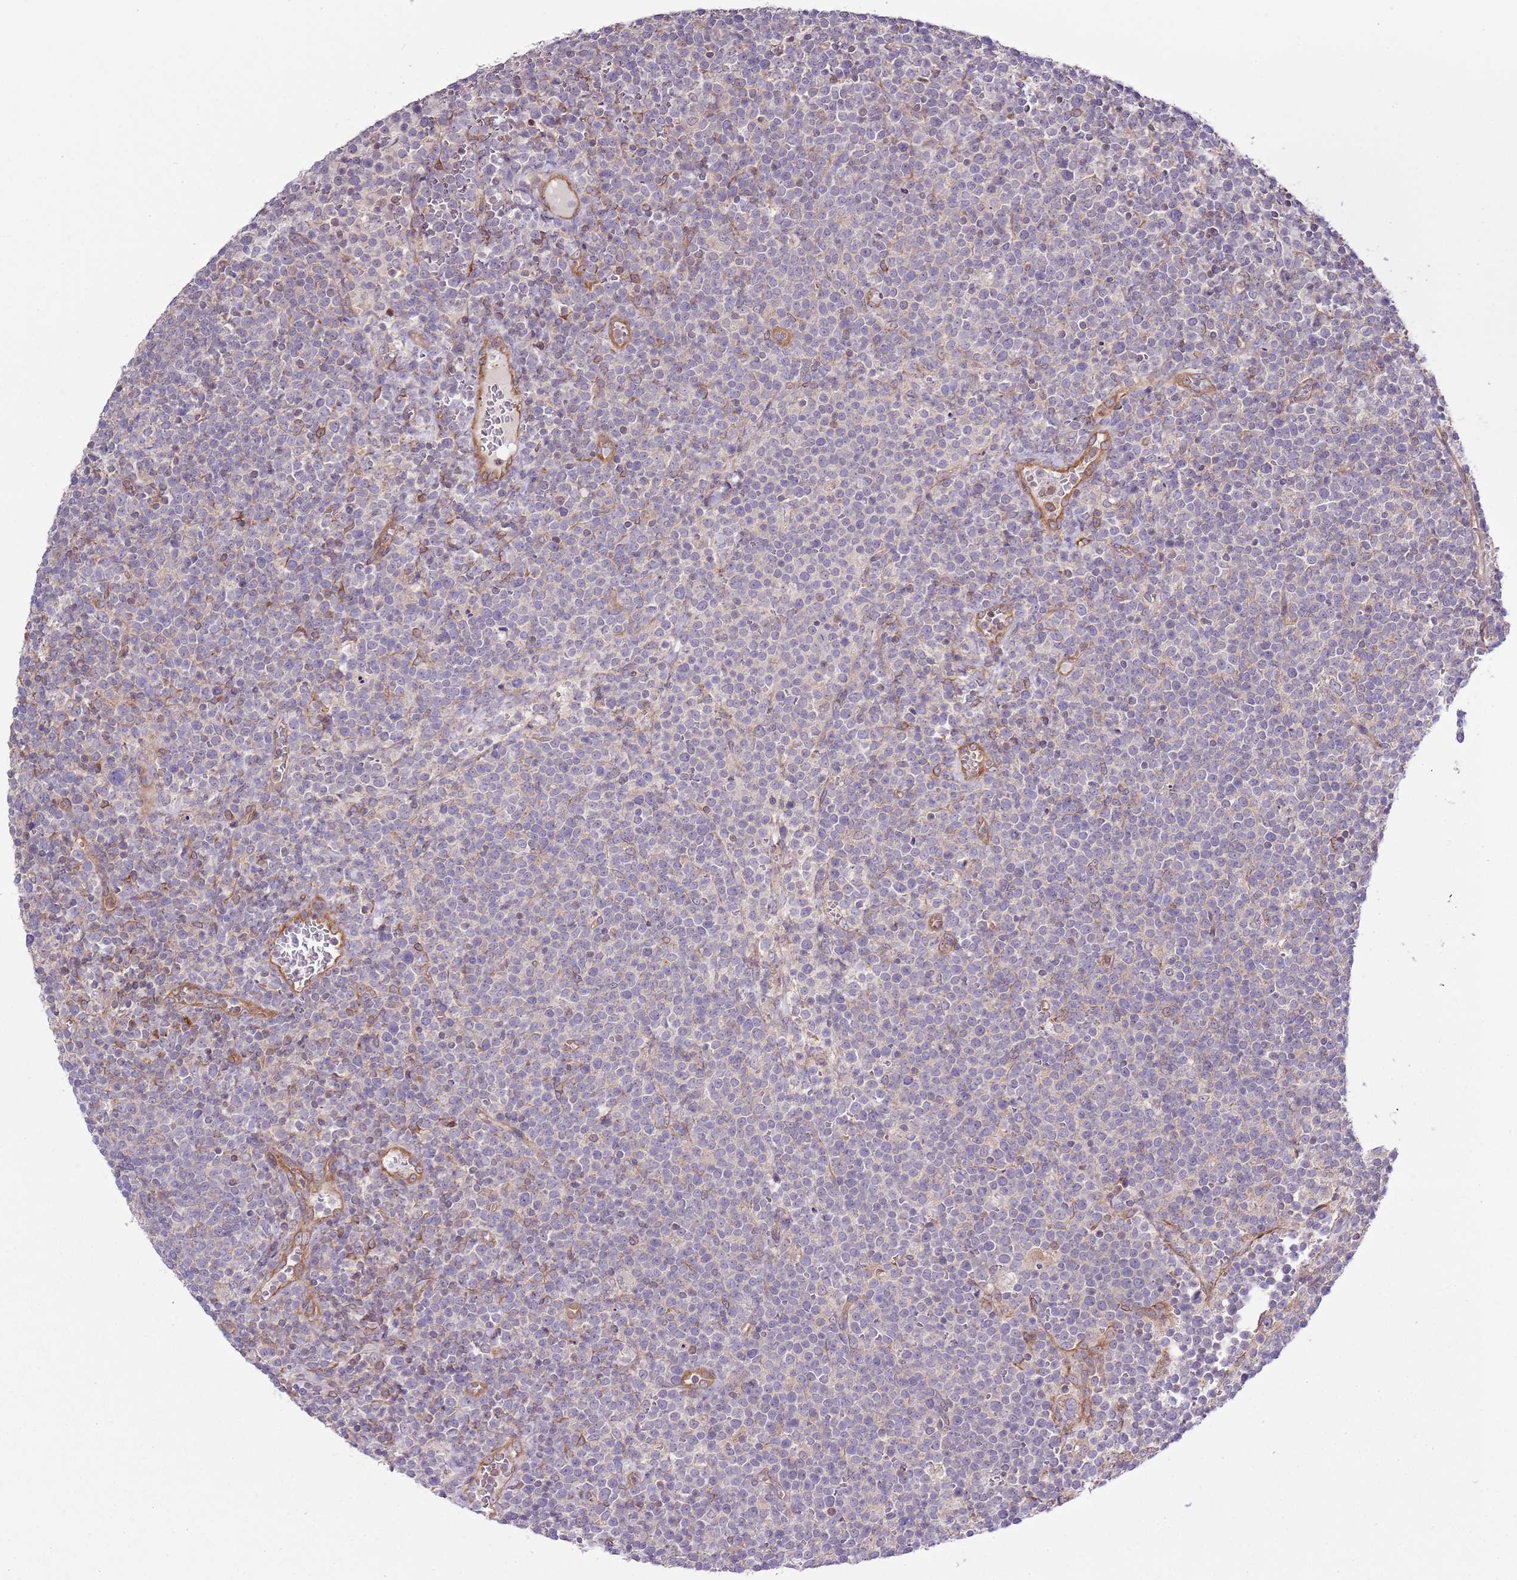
{"staining": {"intensity": "negative", "quantity": "none", "location": "none"}, "tissue": "lymphoma", "cell_type": "Tumor cells", "image_type": "cancer", "snomed": [{"axis": "morphology", "description": "Malignant lymphoma, non-Hodgkin's type, High grade"}, {"axis": "topography", "description": "Lymph node"}], "caption": "DAB (3,3'-diaminobenzidine) immunohistochemical staining of lymphoma reveals no significant staining in tumor cells.", "gene": "LPIN2", "patient": {"sex": "male", "age": 61}}